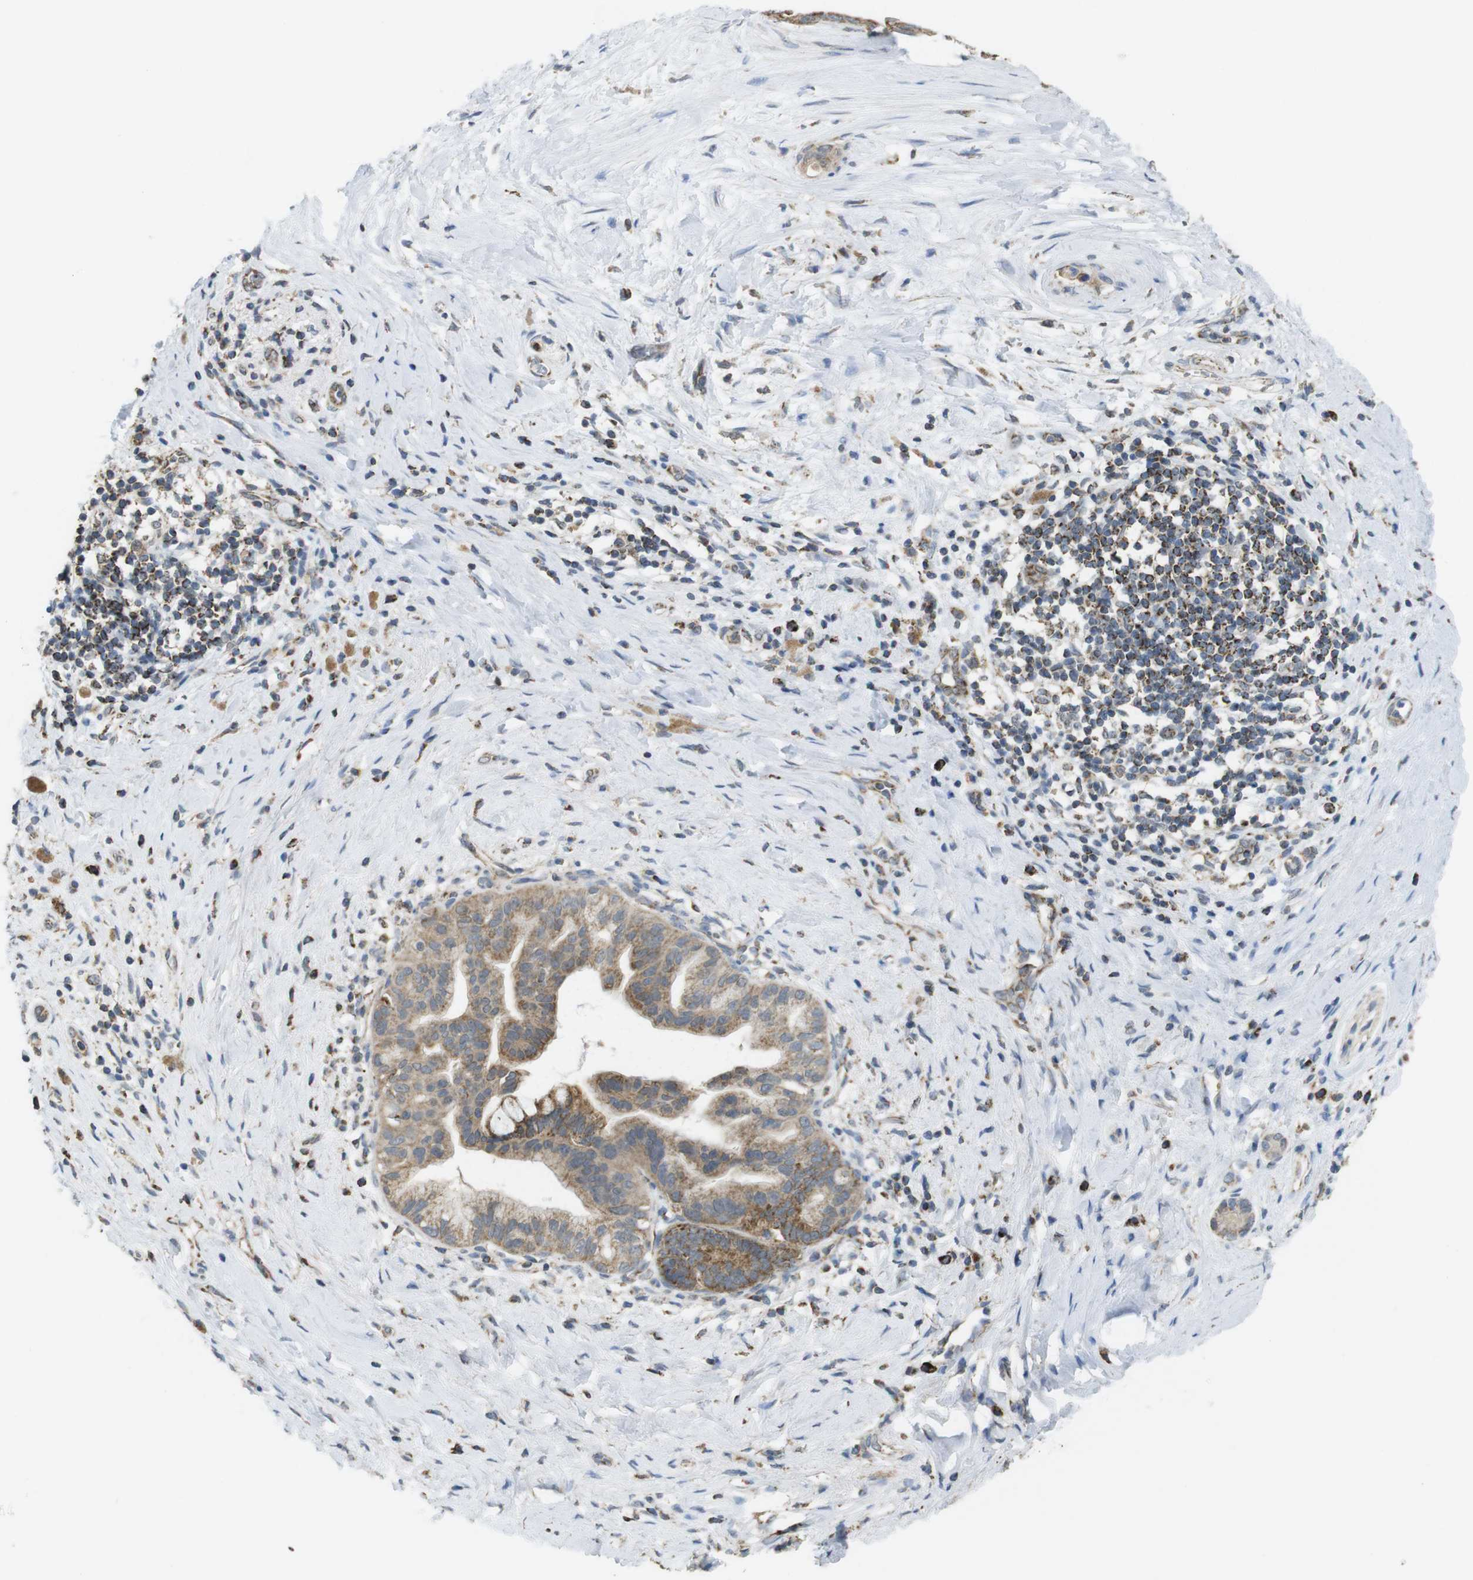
{"staining": {"intensity": "moderate", "quantity": ">75%", "location": "cytoplasmic/membranous"}, "tissue": "pancreatic cancer", "cell_type": "Tumor cells", "image_type": "cancer", "snomed": [{"axis": "morphology", "description": "Adenocarcinoma, NOS"}, {"axis": "topography", "description": "Pancreas"}], "caption": "Pancreatic cancer stained with a protein marker reveals moderate staining in tumor cells.", "gene": "CALHM2", "patient": {"sex": "male", "age": 55}}